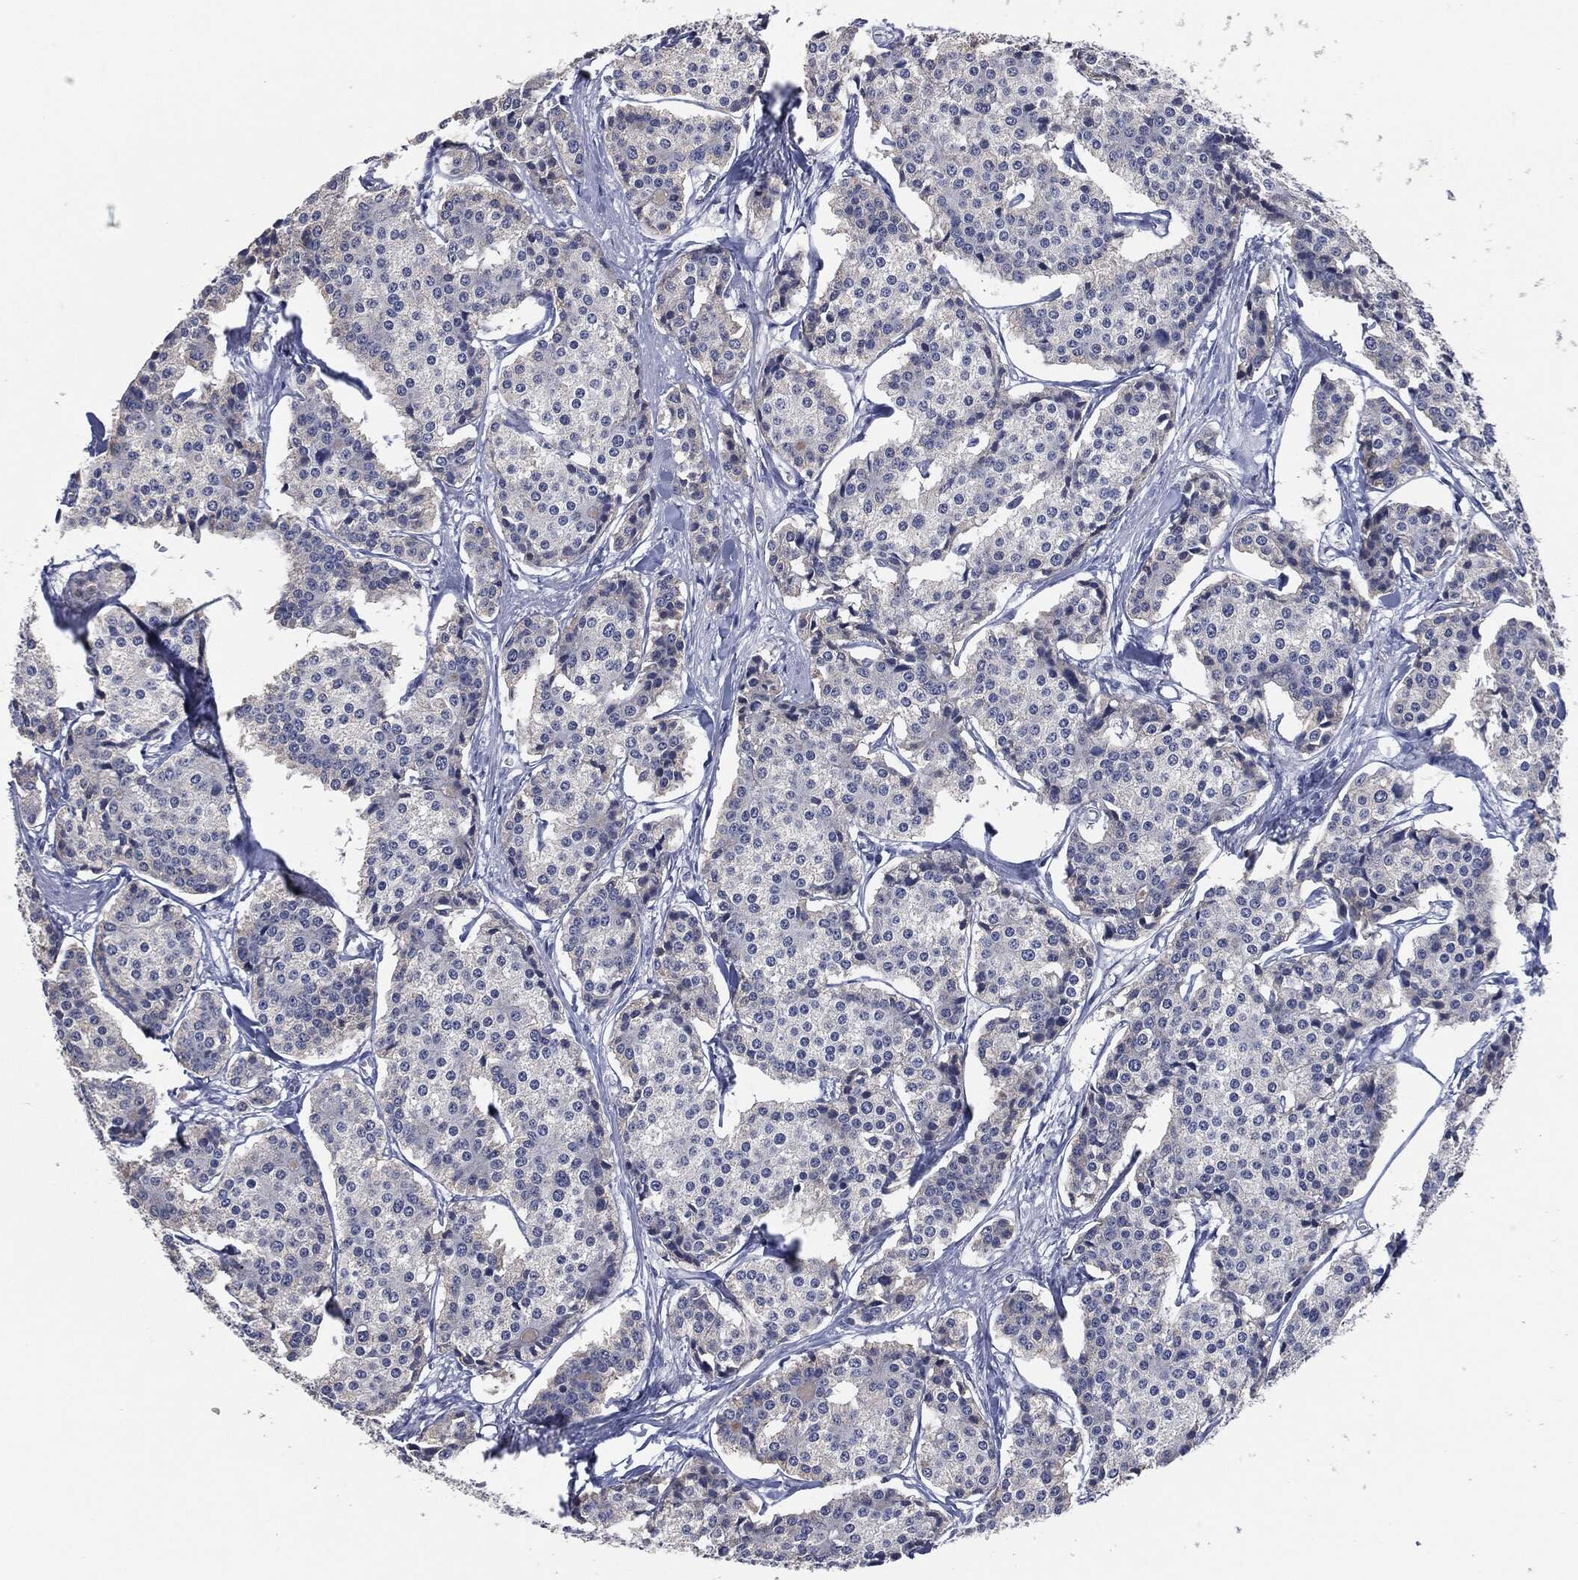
{"staining": {"intensity": "negative", "quantity": "none", "location": "none"}, "tissue": "carcinoid", "cell_type": "Tumor cells", "image_type": "cancer", "snomed": [{"axis": "morphology", "description": "Carcinoid, malignant, NOS"}, {"axis": "topography", "description": "Small intestine"}], "caption": "This is an immunohistochemistry (IHC) image of carcinoid (malignant). There is no staining in tumor cells.", "gene": "IL2RG", "patient": {"sex": "female", "age": 65}}